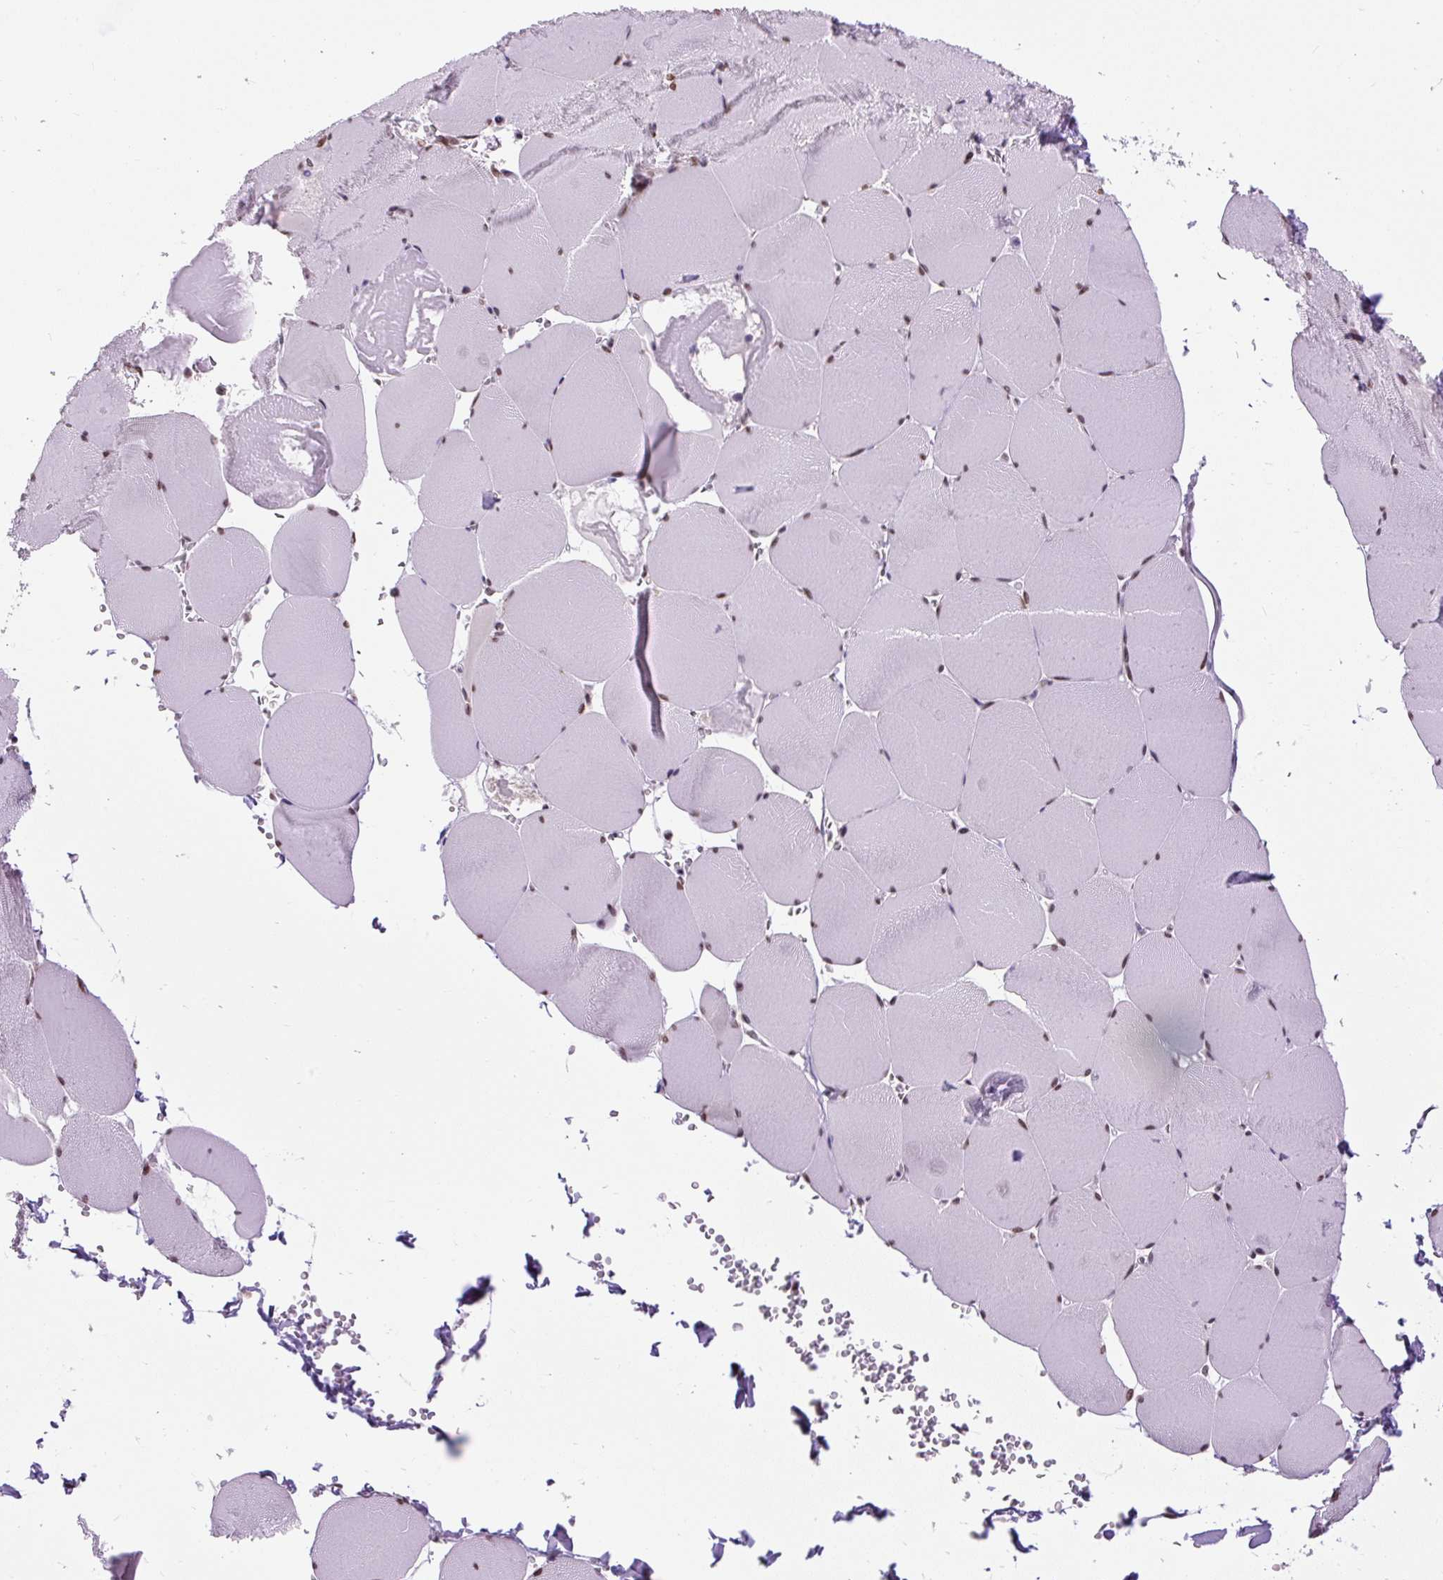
{"staining": {"intensity": "moderate", "quantity": "25%-75%", "location": "nuclear"}, "tissue": "skeletal muscle", "cell_type": "Myocytes", "image_type": "normal", "snomed": [{"axis": "morphology", "description": "Normal tissue, NOS"}, {"axis": "topography", "description": "Skeletal muscle"}, {"axis": "topography", "description": "Head-Neck"}], "caption": "The image displays immunohistochemical staining of normal skeletal muscle. There is moderate nuclear expression is appreciated in about 25%-75% of myocytes.", "gene": "ZNF672", "patient": {"sex": "male", "age": 66}}